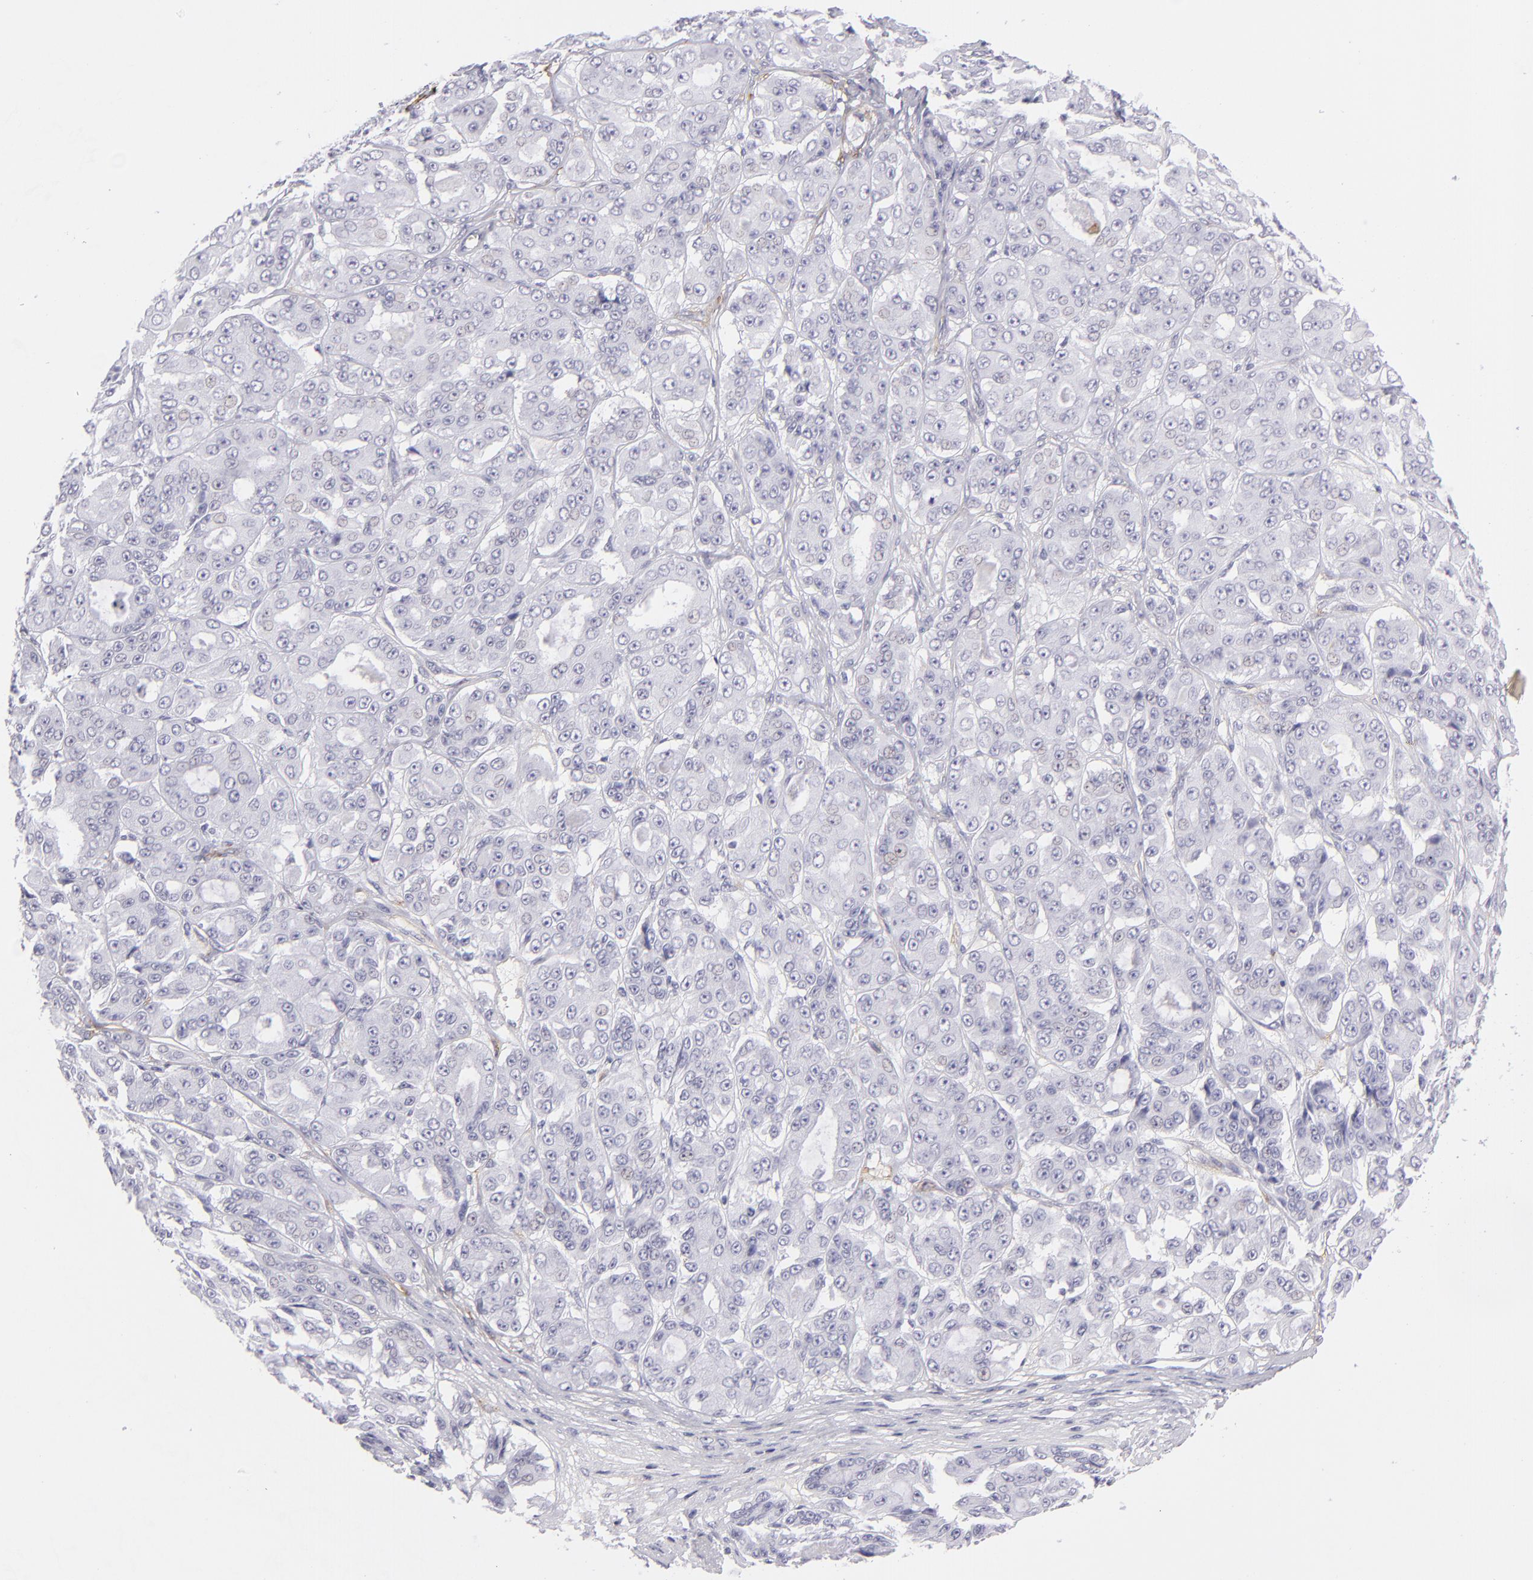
{"staining": {"intensity": "negative", "quantity": "none", "location": "none"}, "tissue": "ovarian cancer", "cell_type": "Tumor cells", "image_type": "cancer", "snomed": [{"axis": "morphology", "description": "Carcinoma, endometroid"}, {"axis": "topography", "description": "Ovary"}], "caption": "A histopathology image of human ovarian cancer is negative for staining in tumor cells.", "gene": "THBD", "patient": {"sex": "female", "age": 61}}